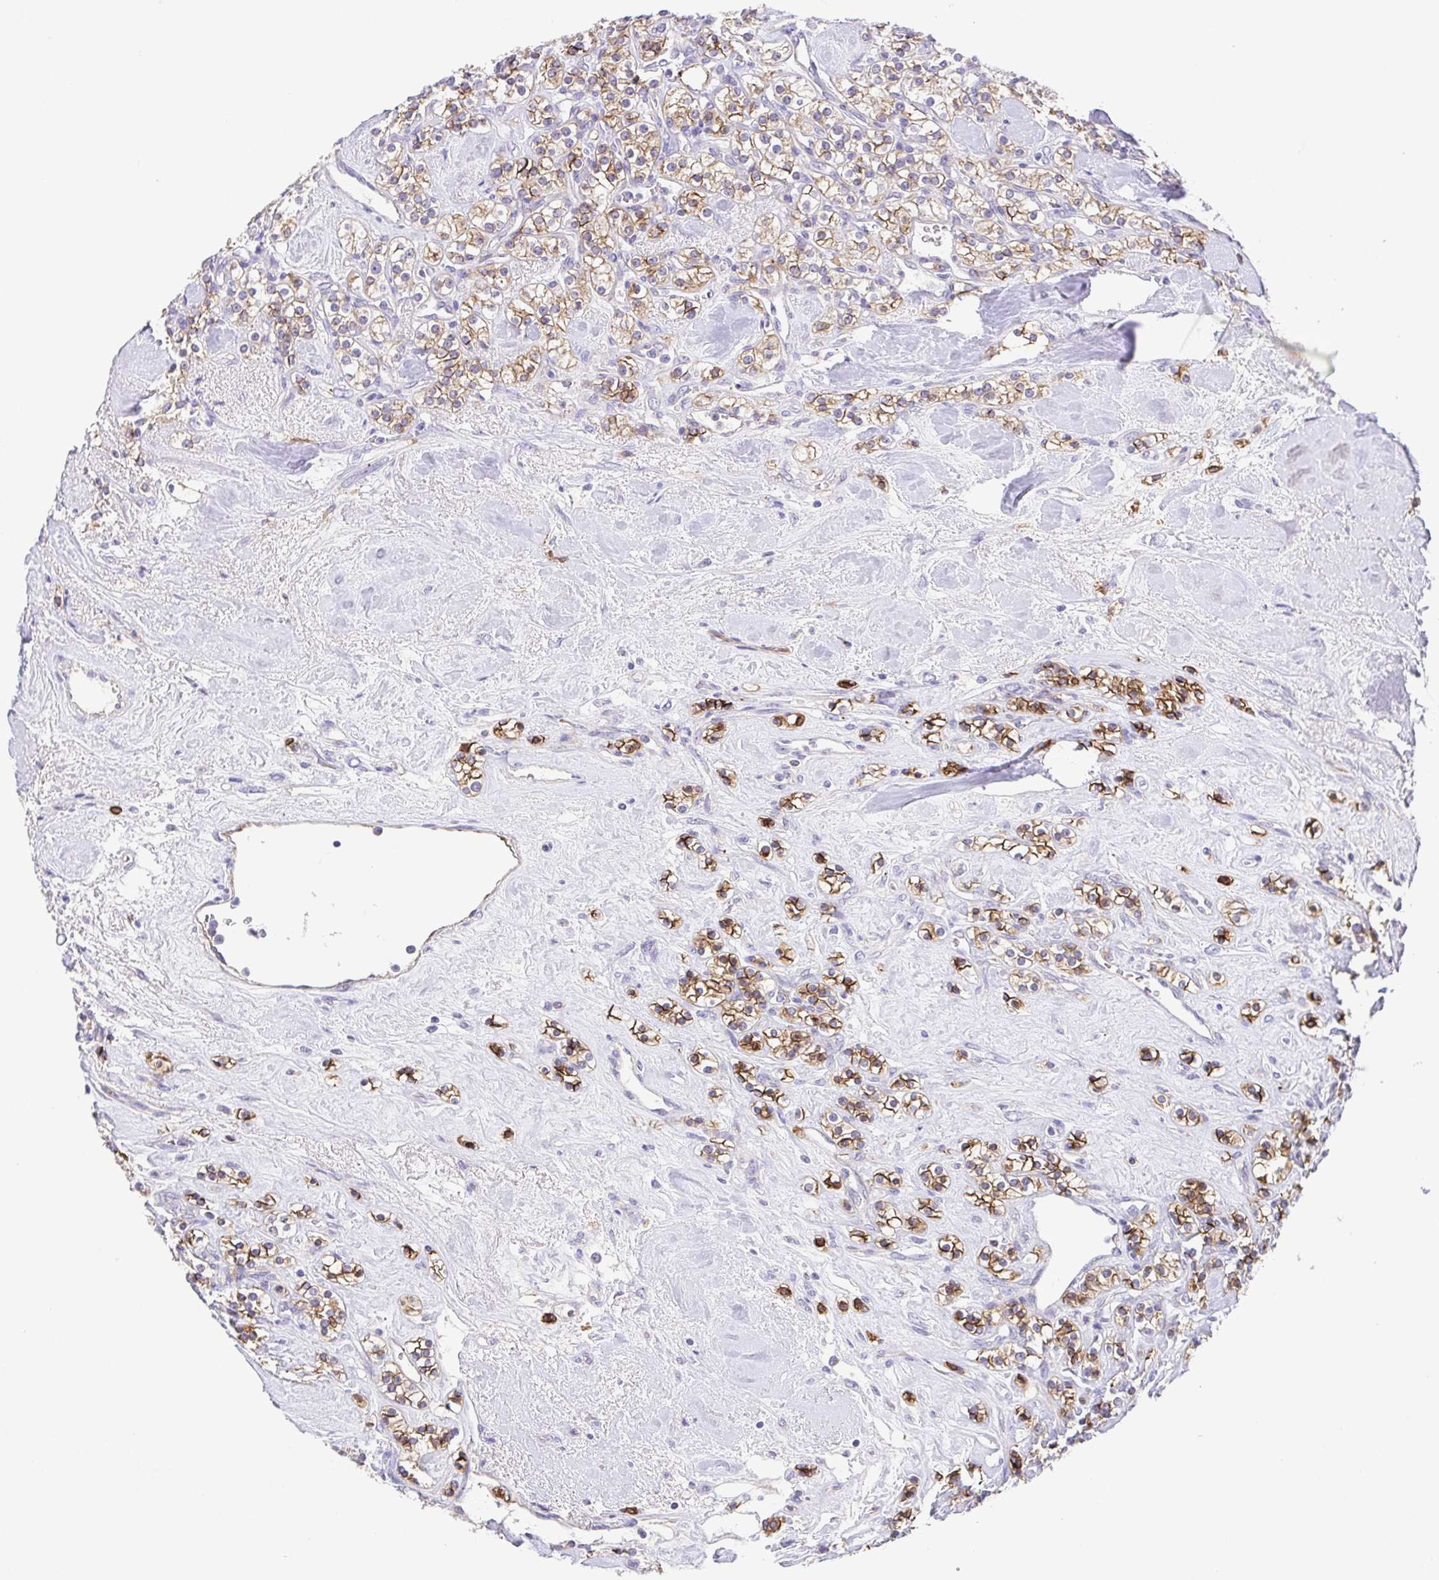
{"staining": {"intensity": "moderate", "quantity": ">75%", "location": "cytoplasmic/membranous"}, "tissue": "renal cancer", "cell_type": "Tumor cells", "image_type": "cancer", "snomed": [{"axis": "morphology", "description": "Adenocarcinoma, NOS"}, {"axis": "topography", "description": "Kidney"}], "caption": "This is a micrograph of IHC staining of renal cancer, which shows moderate expression in the cytoplasmic/membranous of tumor cells.", "gene": "SLC13A1", "patient": {"sex": "male", "age": 77}}